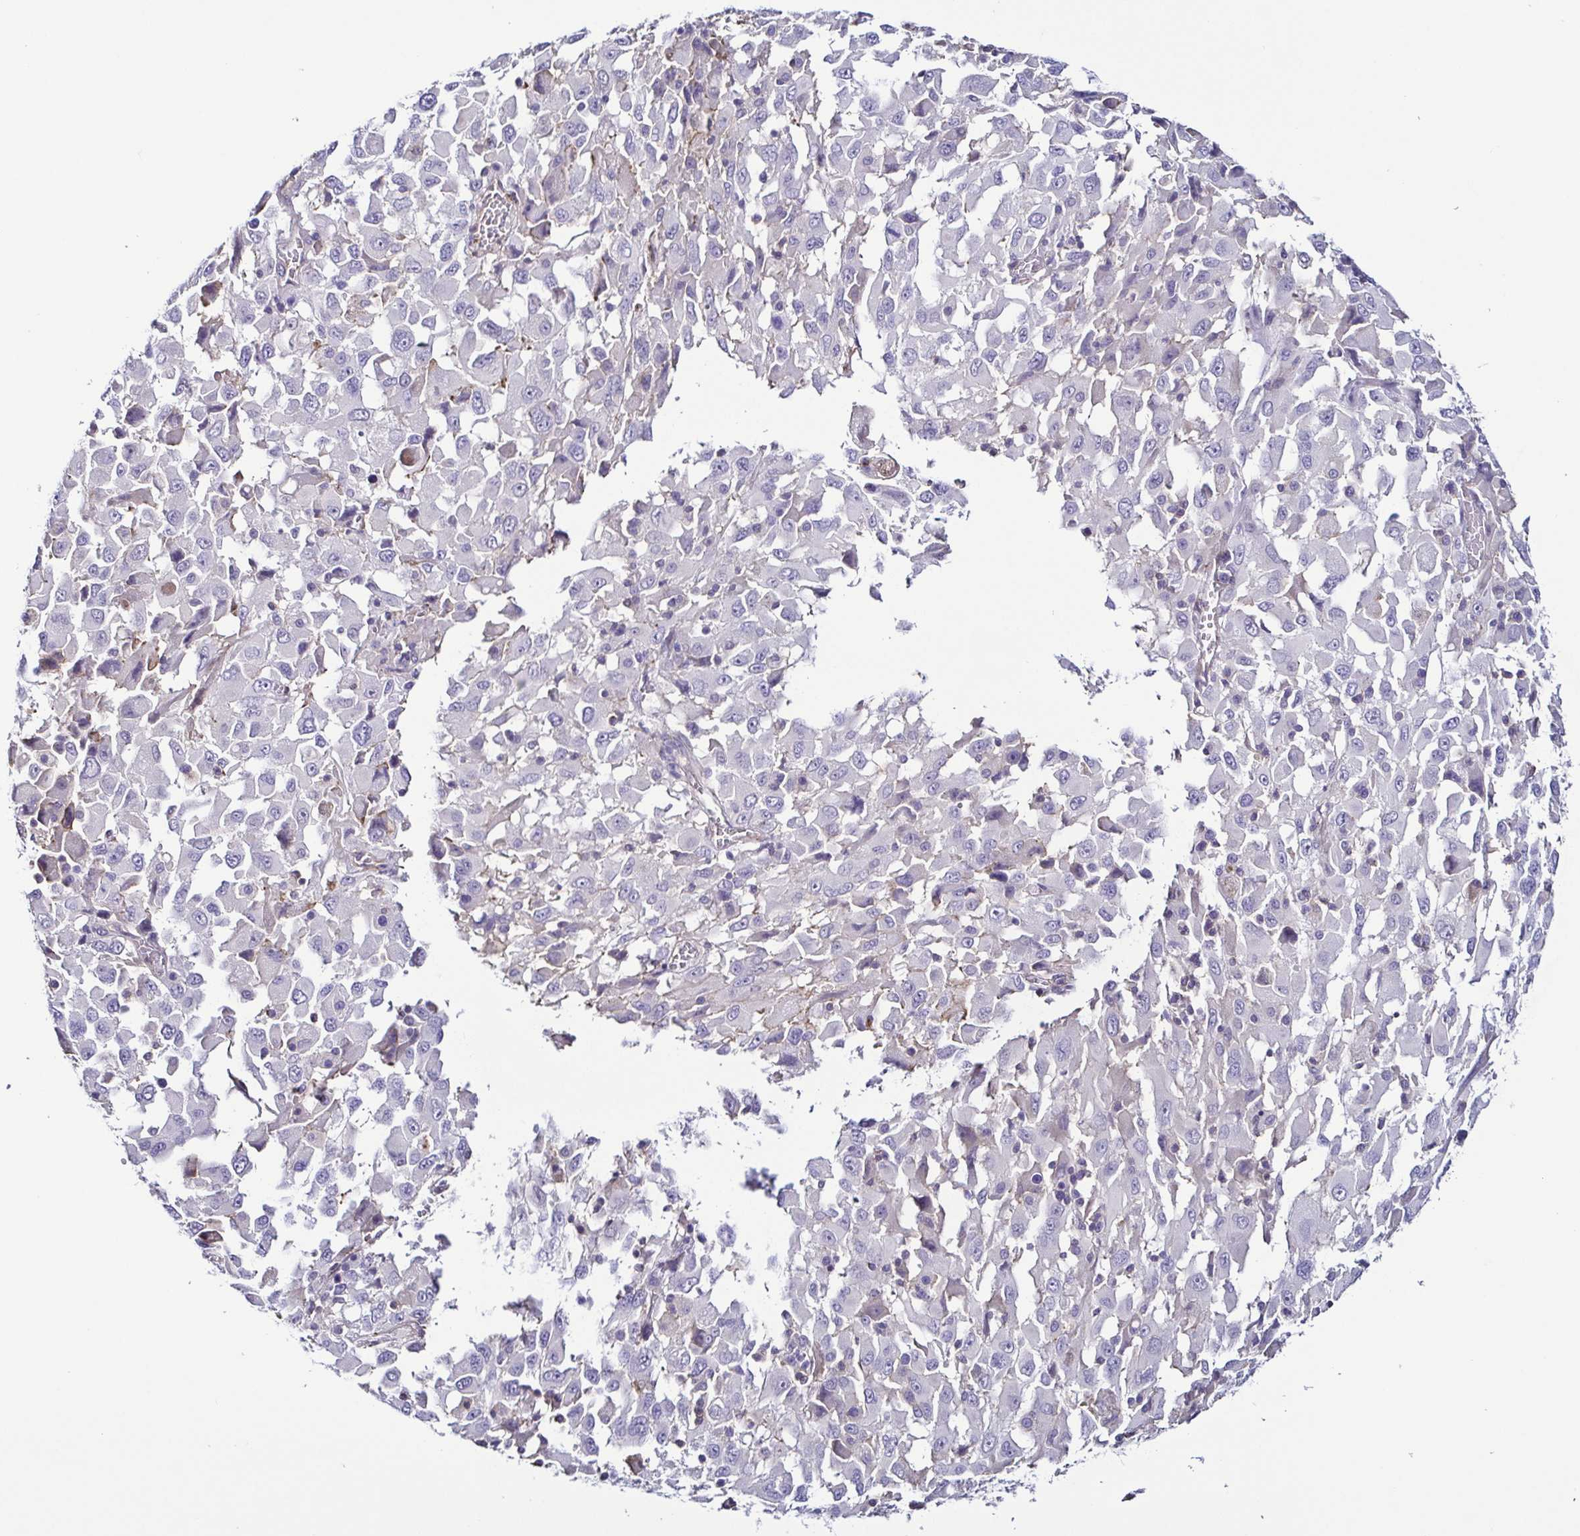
{"staining": {"intensity": "negative", "quantity": "none", "location": "none"}, "tissue": "melanoma", "cell_type": "Tumor cells", "image_type": "cancer", "snomed": [{"axis": "morphology", "description": "Malignant melanoma, Metastatic site"}, {"axis": "topography", "description": "Soft tissue"}], "caption": "Protein analysis of melanoma shows no significant staining in tumor cells. (DAB (3,3'-diaminobenzidine) IHC visualized using brightfield microscopy, high magnification).", "gene": "TNNT2", "patient": {"sex": "male", "age": 50}}